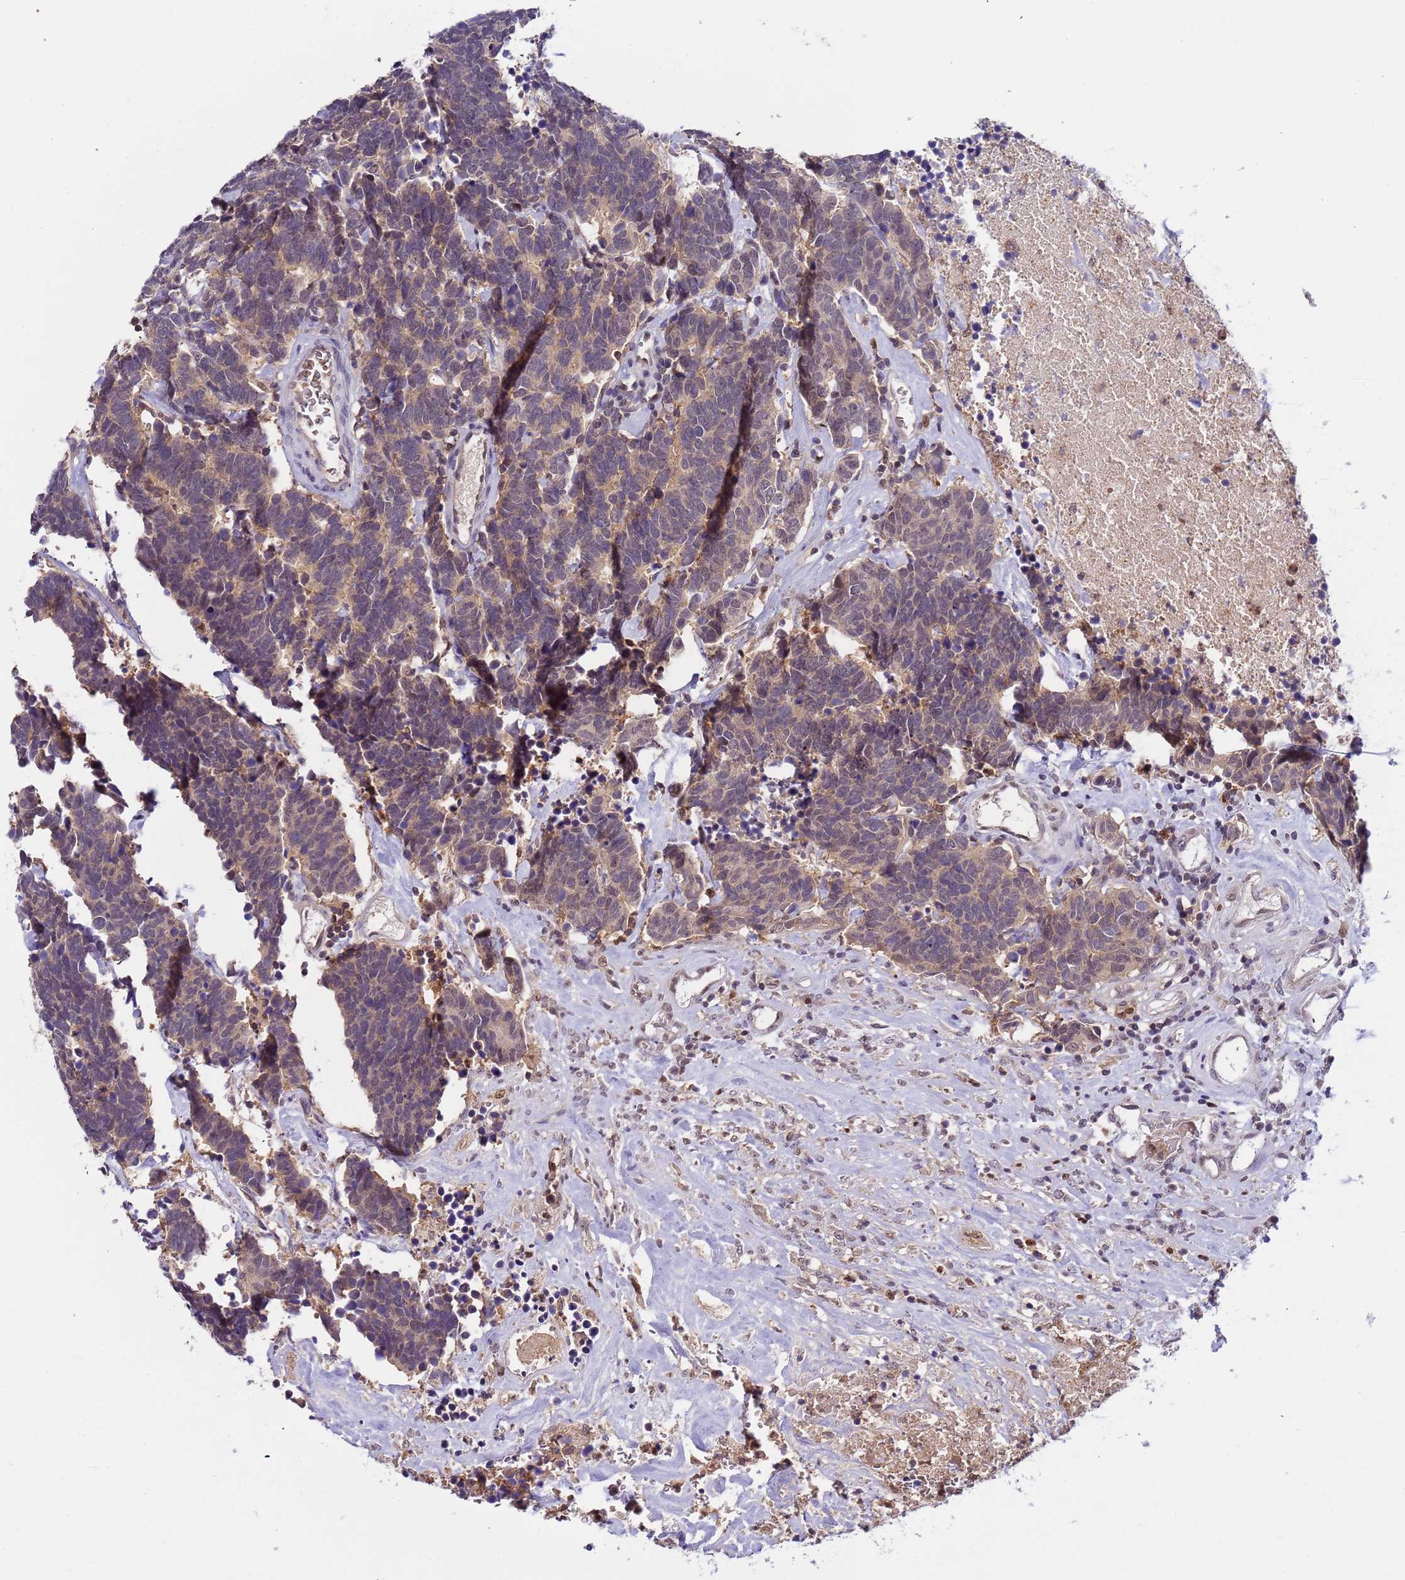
{"staining": {"intensity": "weak", "quantity": "<25%", "location": "nuclear"}, "tissue": "carcinoid", "cell_type": "Tumor cells", "image_type": "cancer", "snomed": [{"axis": "morphology", "description": "Carcinoma, NOS"}, {"axis": "morphology", "description": "Carcinoid, malignant, NOS"}, {"axis": "topography", "description": "Urinary bladder"}], "caption": "This is an immunohistochemistry (IHC) histopathology image of malignant carcinoid. There is no expression in tumor cells.", "gene": "CD53", "patient": {"sex": "male", "age": 57}}